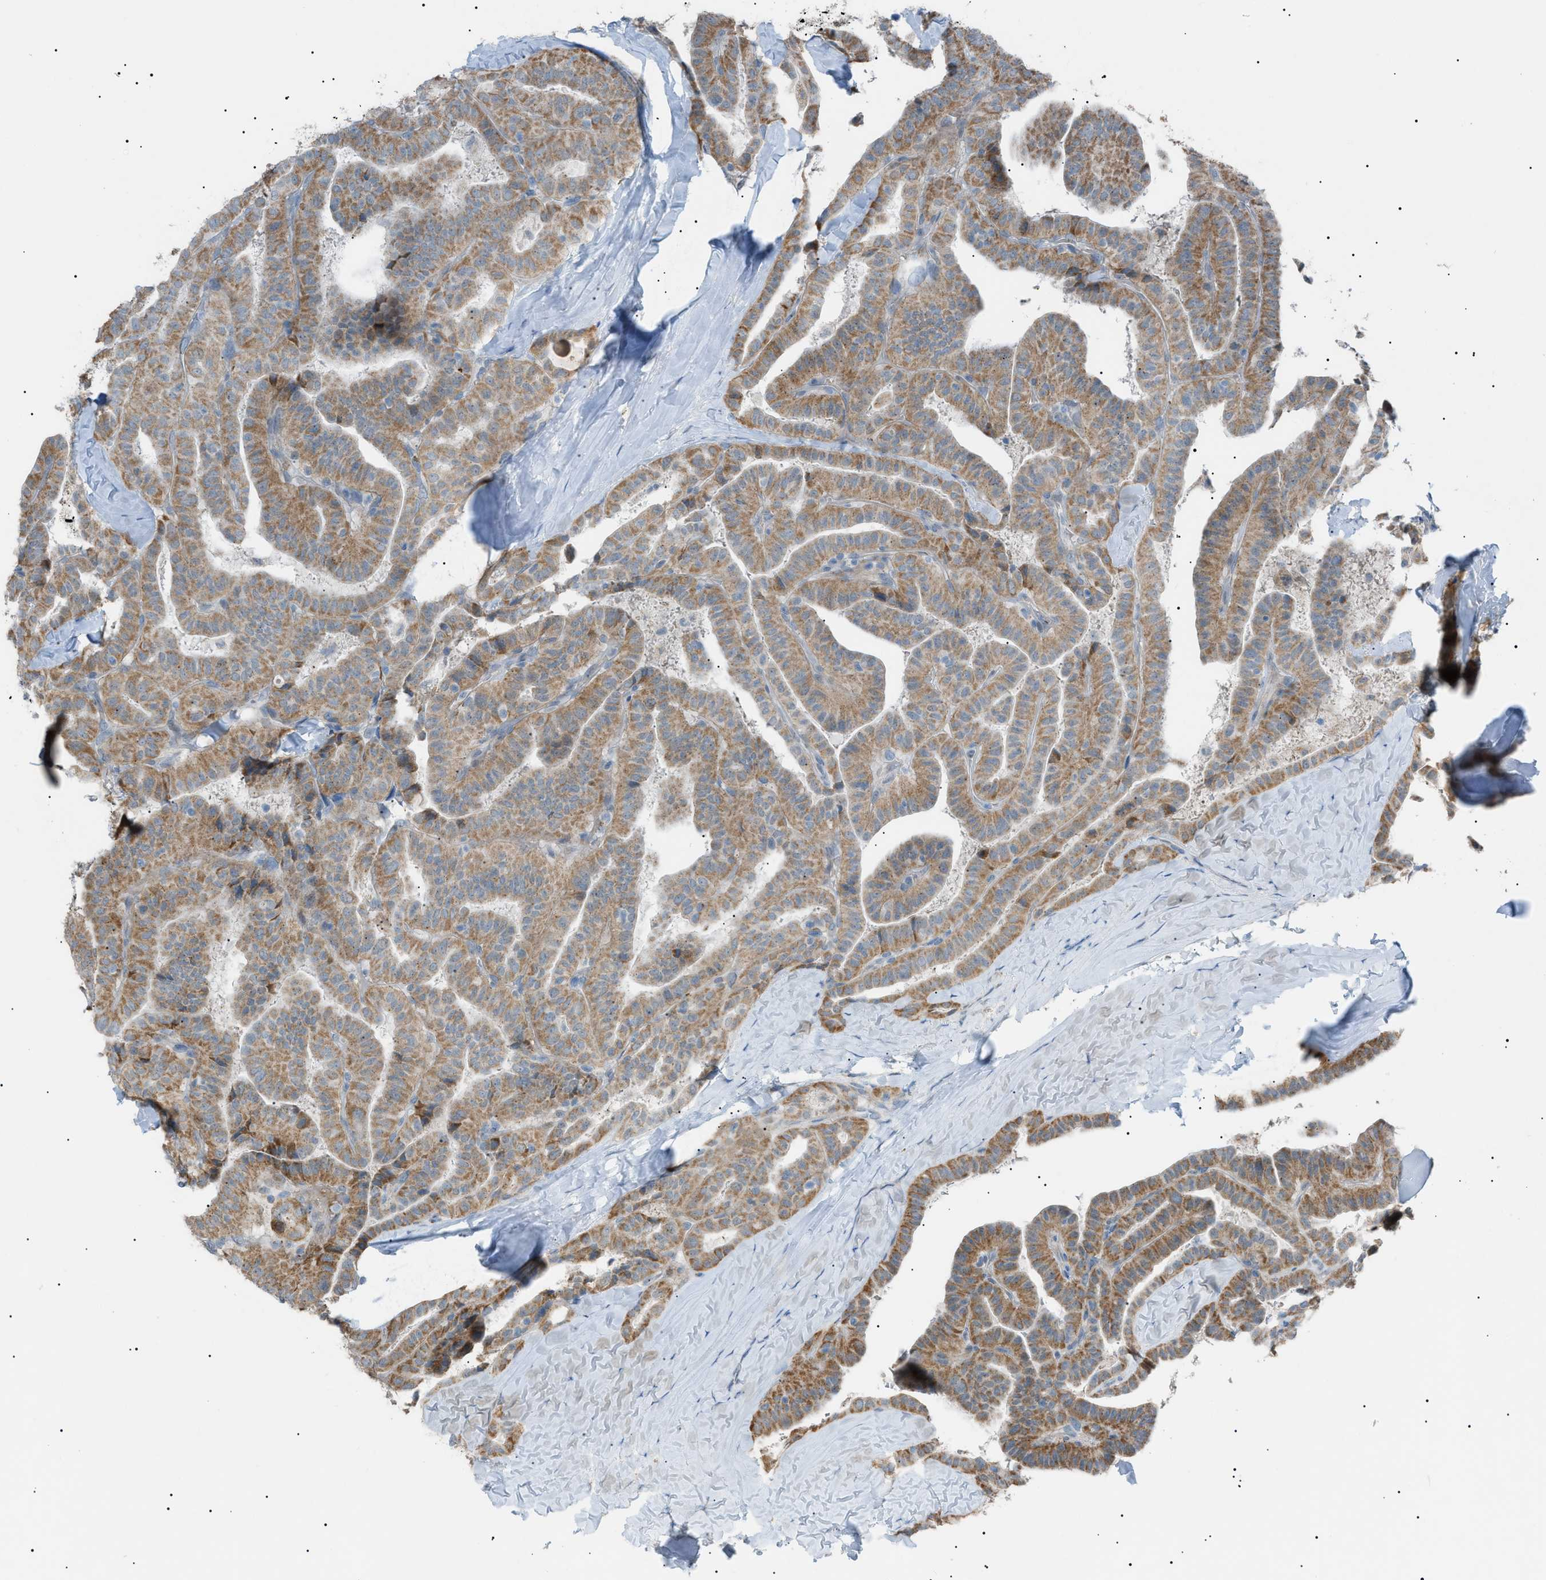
{"staining": {"intensity": "moderate", "quantity": ">75%", "location": "cytoplasmic/membranous"}, "tissue": "thyroid cancer", "cell_type": "Tumor cells", "image_type": "cancer", "snomed": [{"axis": "morphology", "description": "Papillary adenocarcinoma, NOS"}, {"axis": "topography", "description": "Thyroid gland"}], "caption": "Papillary adenocarcinoma (thyroid) stained with a protein marker shows moderate staining in tumor cells.", "gene": "ZNF516", "patient": {"sex": "male", "age": 77}}